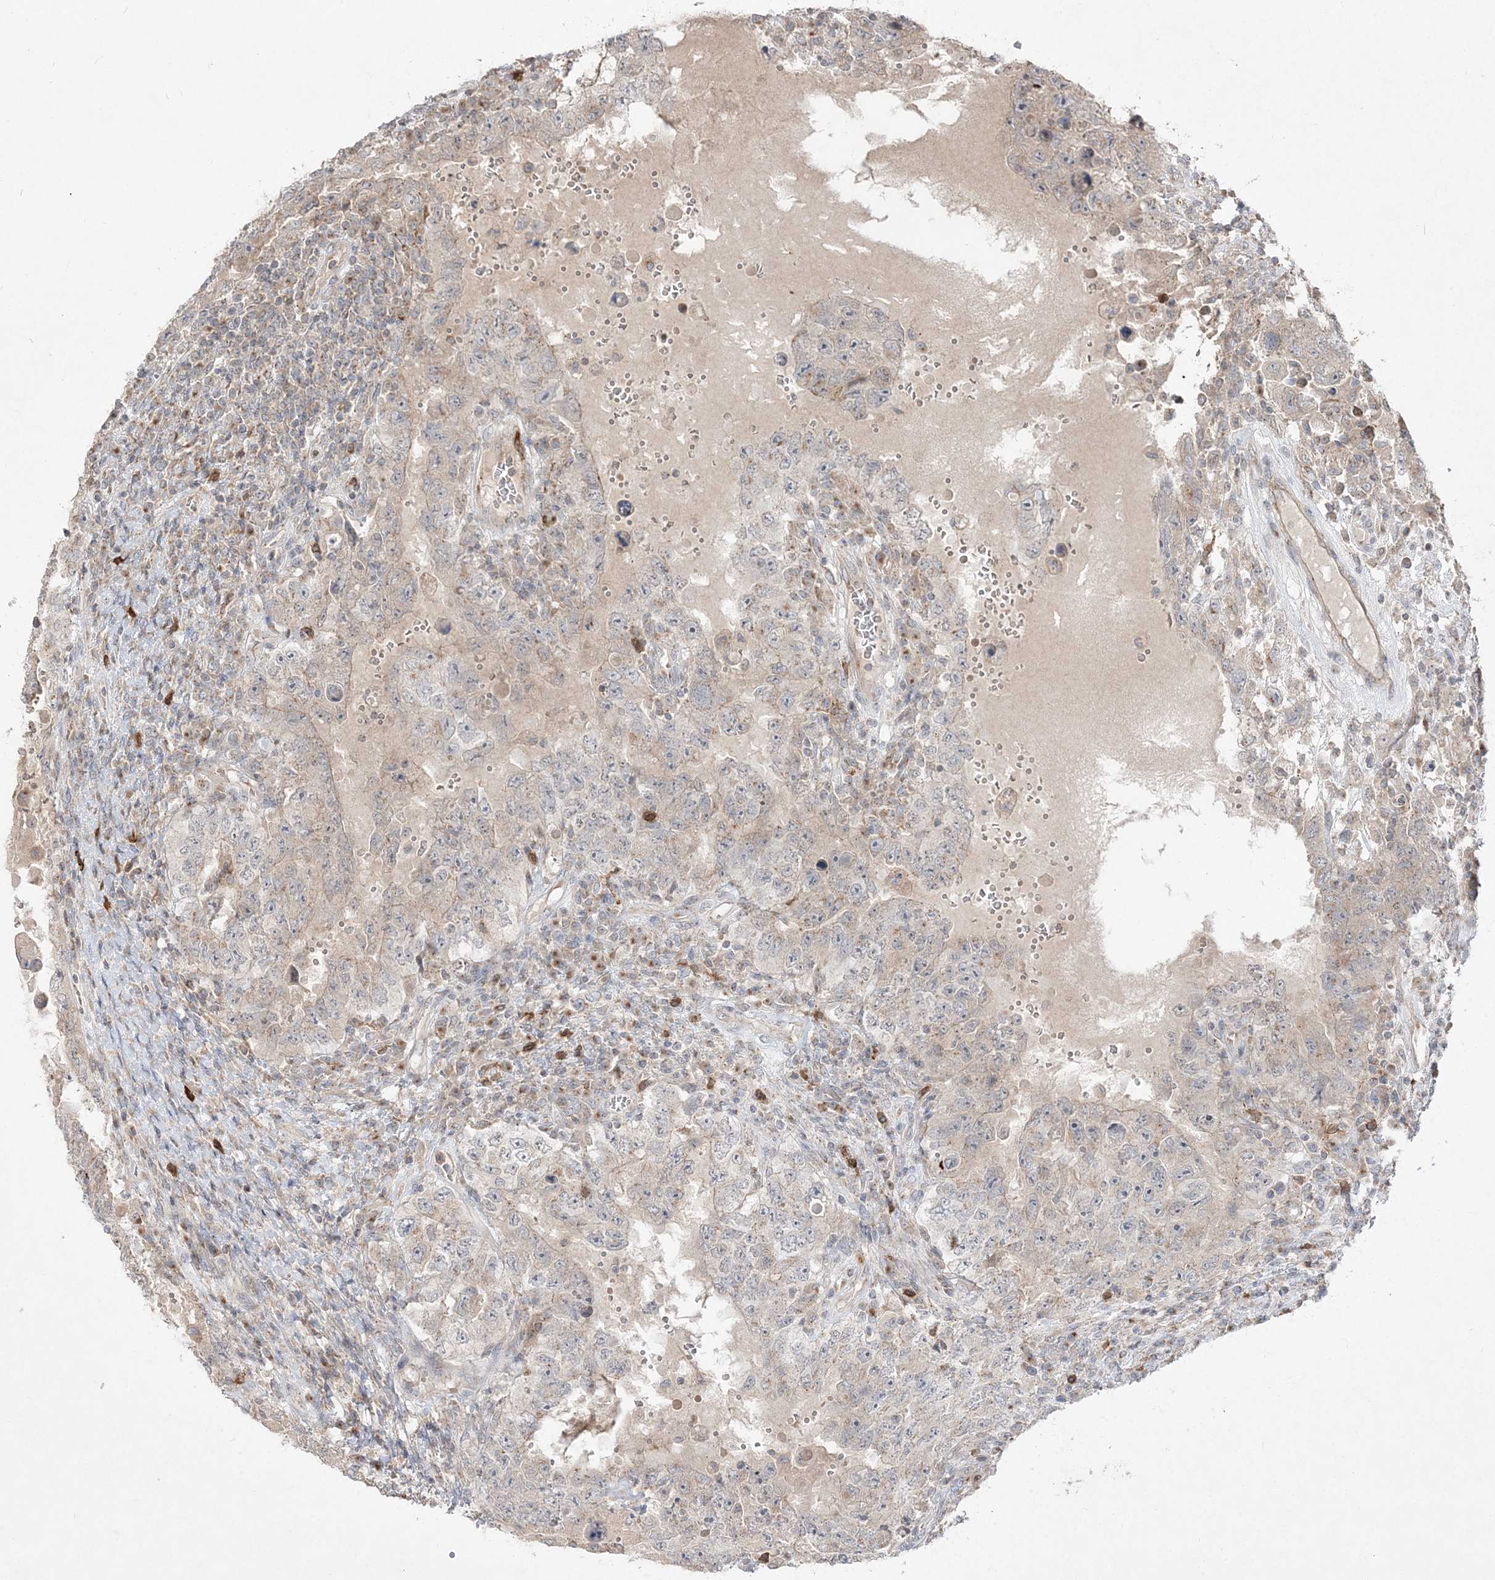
{"staining": {"intensity": "negative", "quantity": "none", "location": "none"}, "tissue": "testis cancer", "cell_type": "Tumor cells", "image_type": "cancer", "snomed": [{"axis": "morphology", "description": "Carcinoma, Embryonal, NOS"}, {"axis": "topography", "description": "Testis"}], "caption": "Human testis embryonal carcinoma stained for a protein using IHC shows no staining in tumor cells.", "gene": "CLNK", "patient": {"sex": "male", "age": 26}}